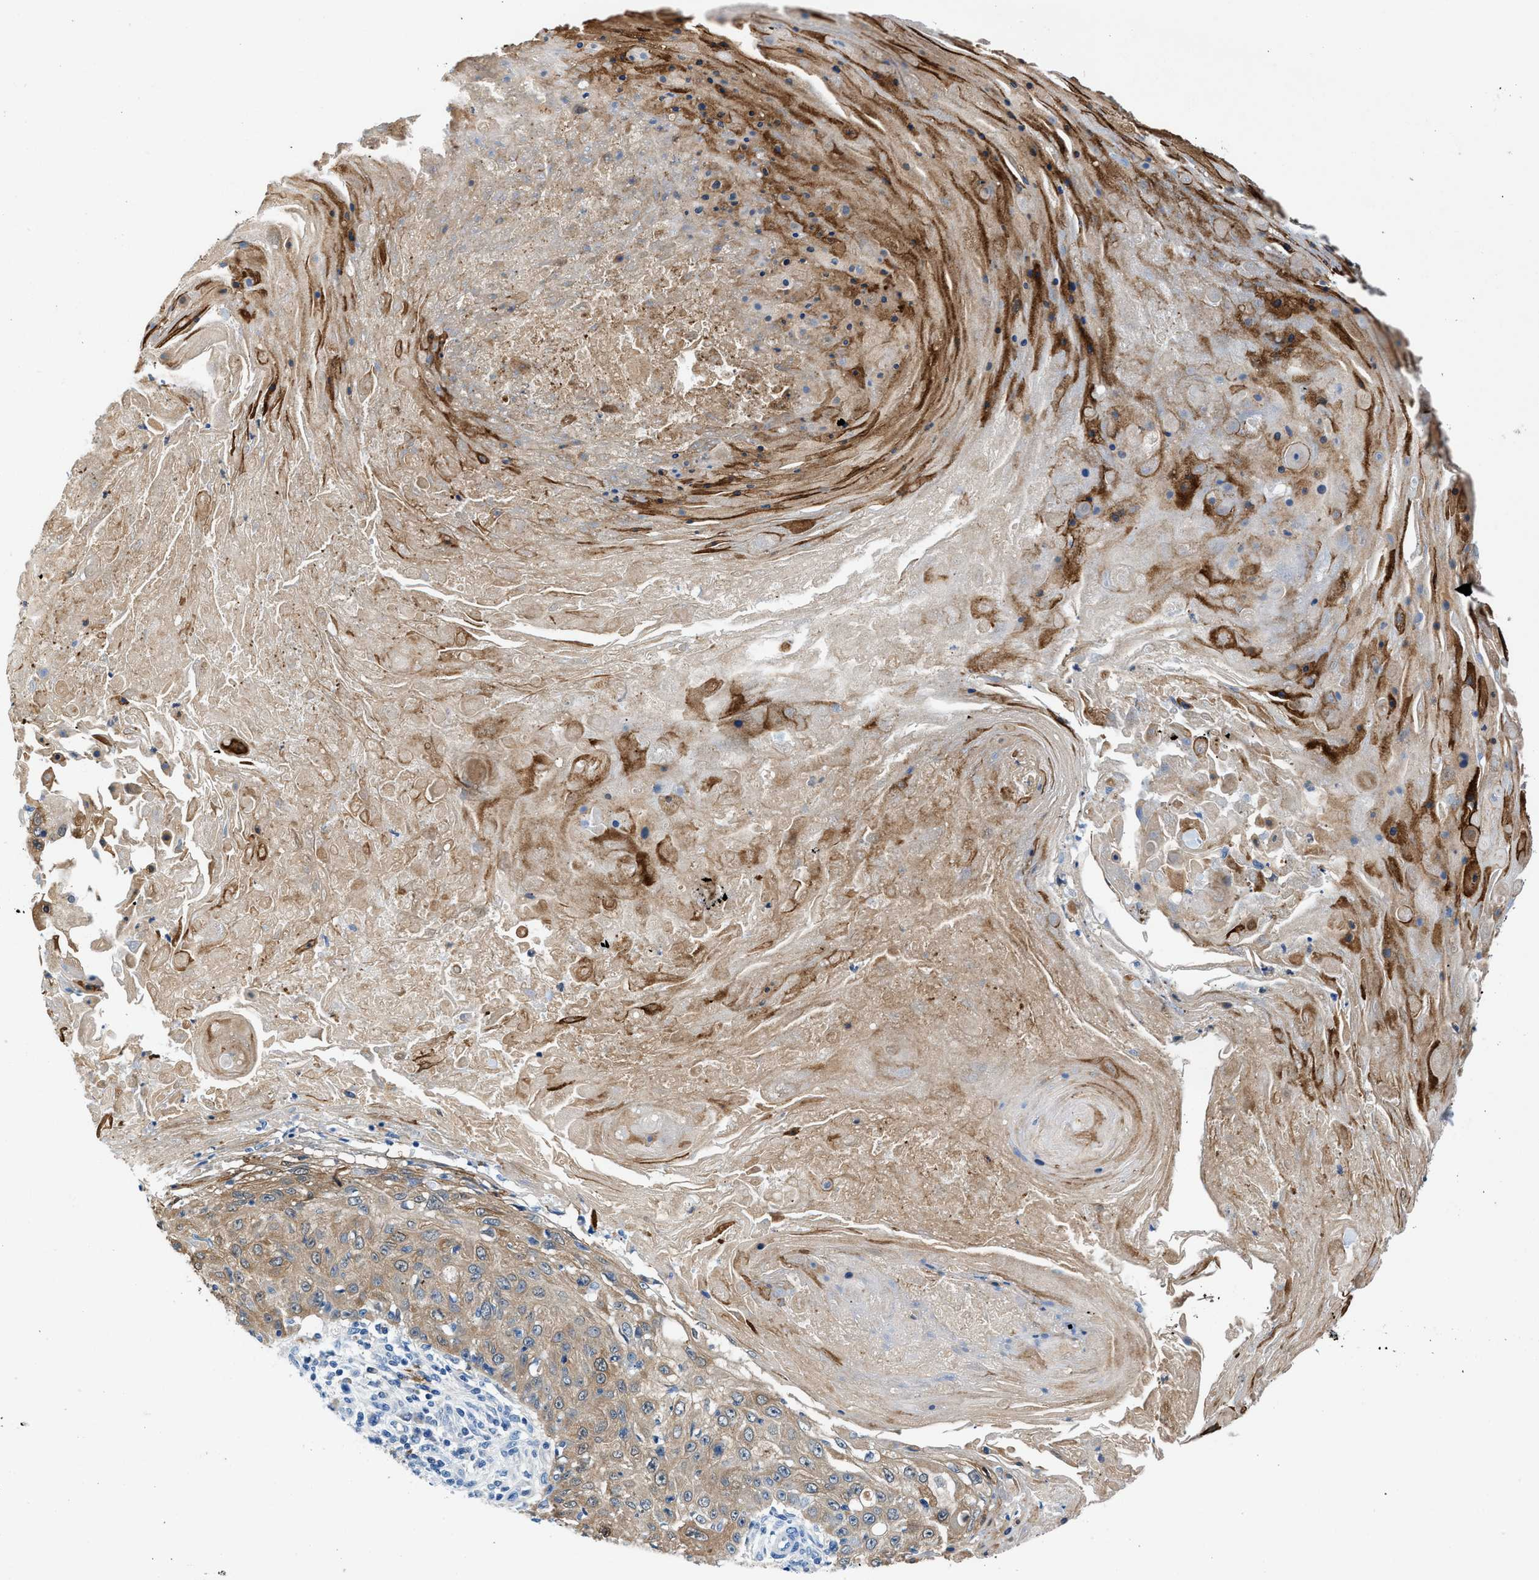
{"staining": {"intensity": "weak", "quantity": ">75%", "location": "cytoplasmic/membranous"}, "tissue": "skin cancer", "cell_type": "Tumor cells", "image_type": "cancer", "snomed": [{"axis": "morphology", "description": "Squamous cell carcinoma, NOS"}, {"axis": "topography", "description": "Skin"}], "caption": "Skin cancer stained for a protein (brown) demonstrates weak cytoplasmic/membranous positive expression in about >75% of tumor cells.", "gene": "FADS6", "patient": {"sex": "male", "age": 86}}